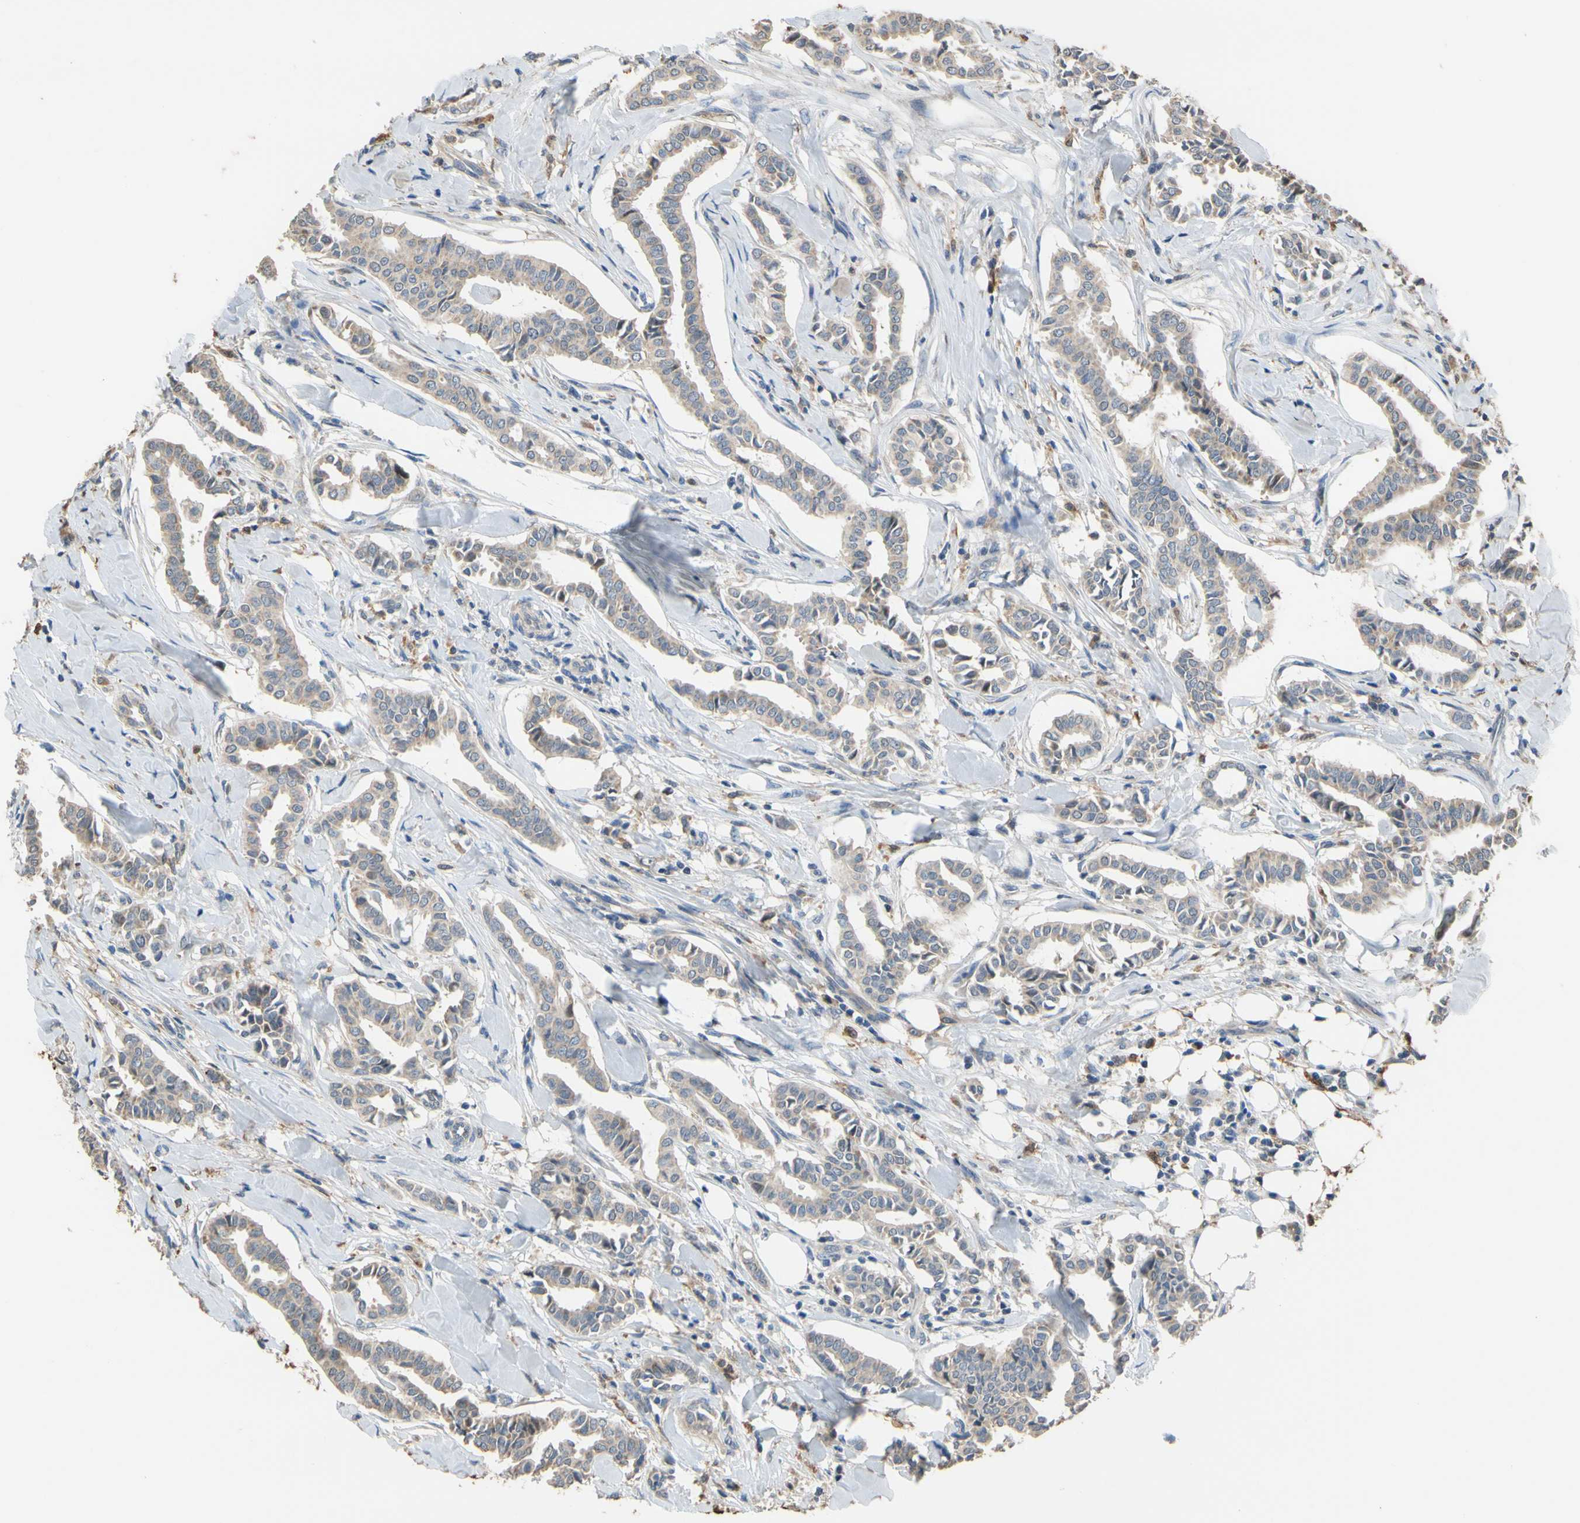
{"staining": {"intensity": "moderate", "quantity": ">75%", "location": "cytoplasmic/membranous"}, "tissue": "head and neck cancer", "cell_type": "Tumor cells", "image_type": "cancer", "snomed": [{"axis": "morphology", "description": "Adenocarcinoma, NOS"}, {"axis": "topography", "description": "Salivary gland"}, {"axis": "topography", "description": "Head-Neck"}], "caption": "A micrograph of head and neck cancer (adenocarcinoma) stained for a protein demonstrates moderate cytoplasmic/membranous brown staining in tumor cells. The staining is performed using DAB brown chromogen to label protein expression. The nuclei are counter-stained blue using hematoxylin.", "gene": "ALDH1A2", "patient": {"sex": "female", "age": 59}}